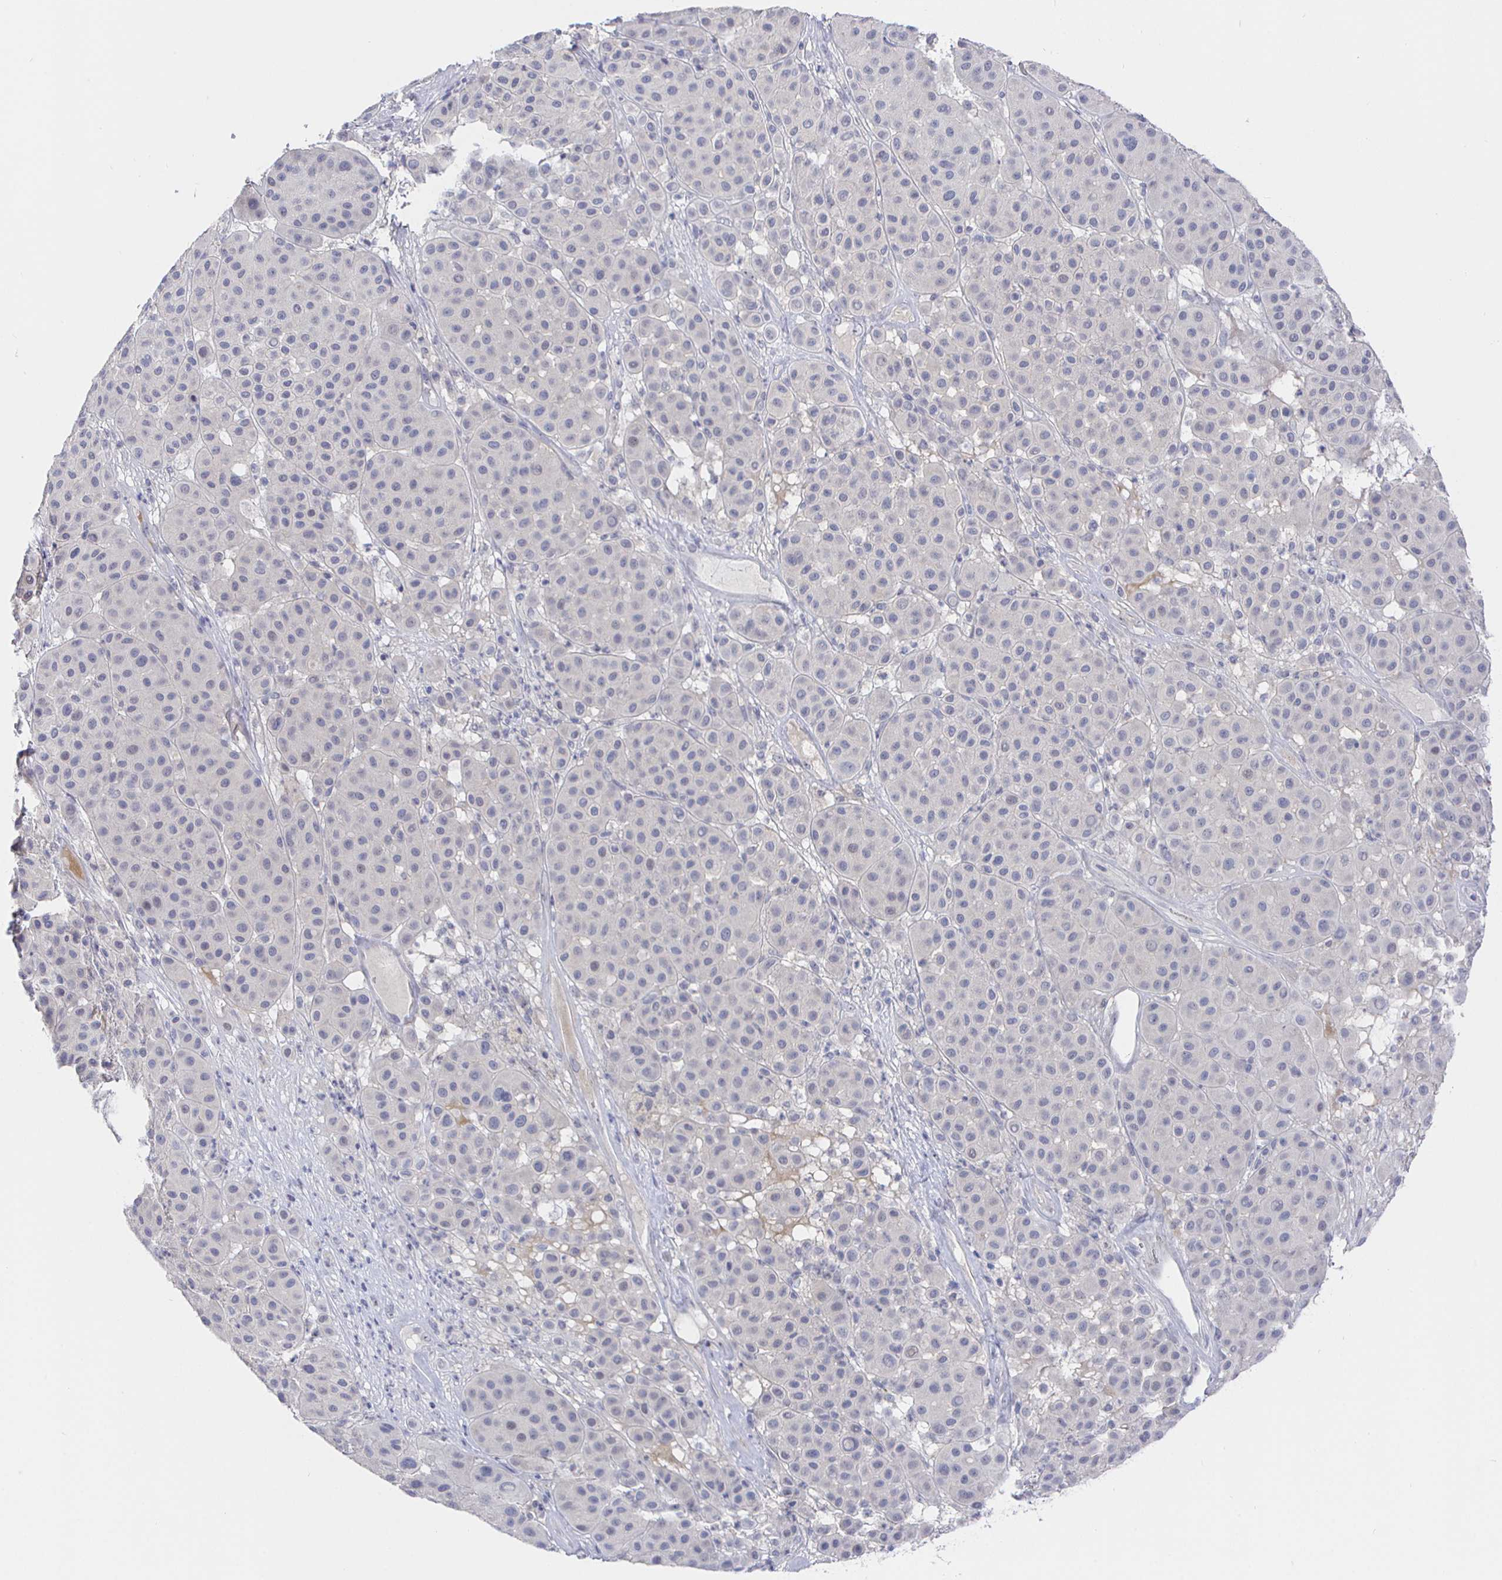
{"staining": {"intensity": "negative", "quantity": "none", "location": "none"}, "tissue": "melanoma", "cell_type": "Tumor cells", "image_type": "cancer", "snomed": [{"axis": "morphology", "description": "Malignant melanoma, Metastatic site"}, {"axis": "topography", "description": "Smooth muscle"}], "caption": "A high-resolution photomicrograph shows immunohistochemistry (IHC) staining of malignant melanoma (metastatic site), which shows no significant expression in tumor cells.", "gene": "LRRC23", "patient": {"sex": "male", "age": 41}}